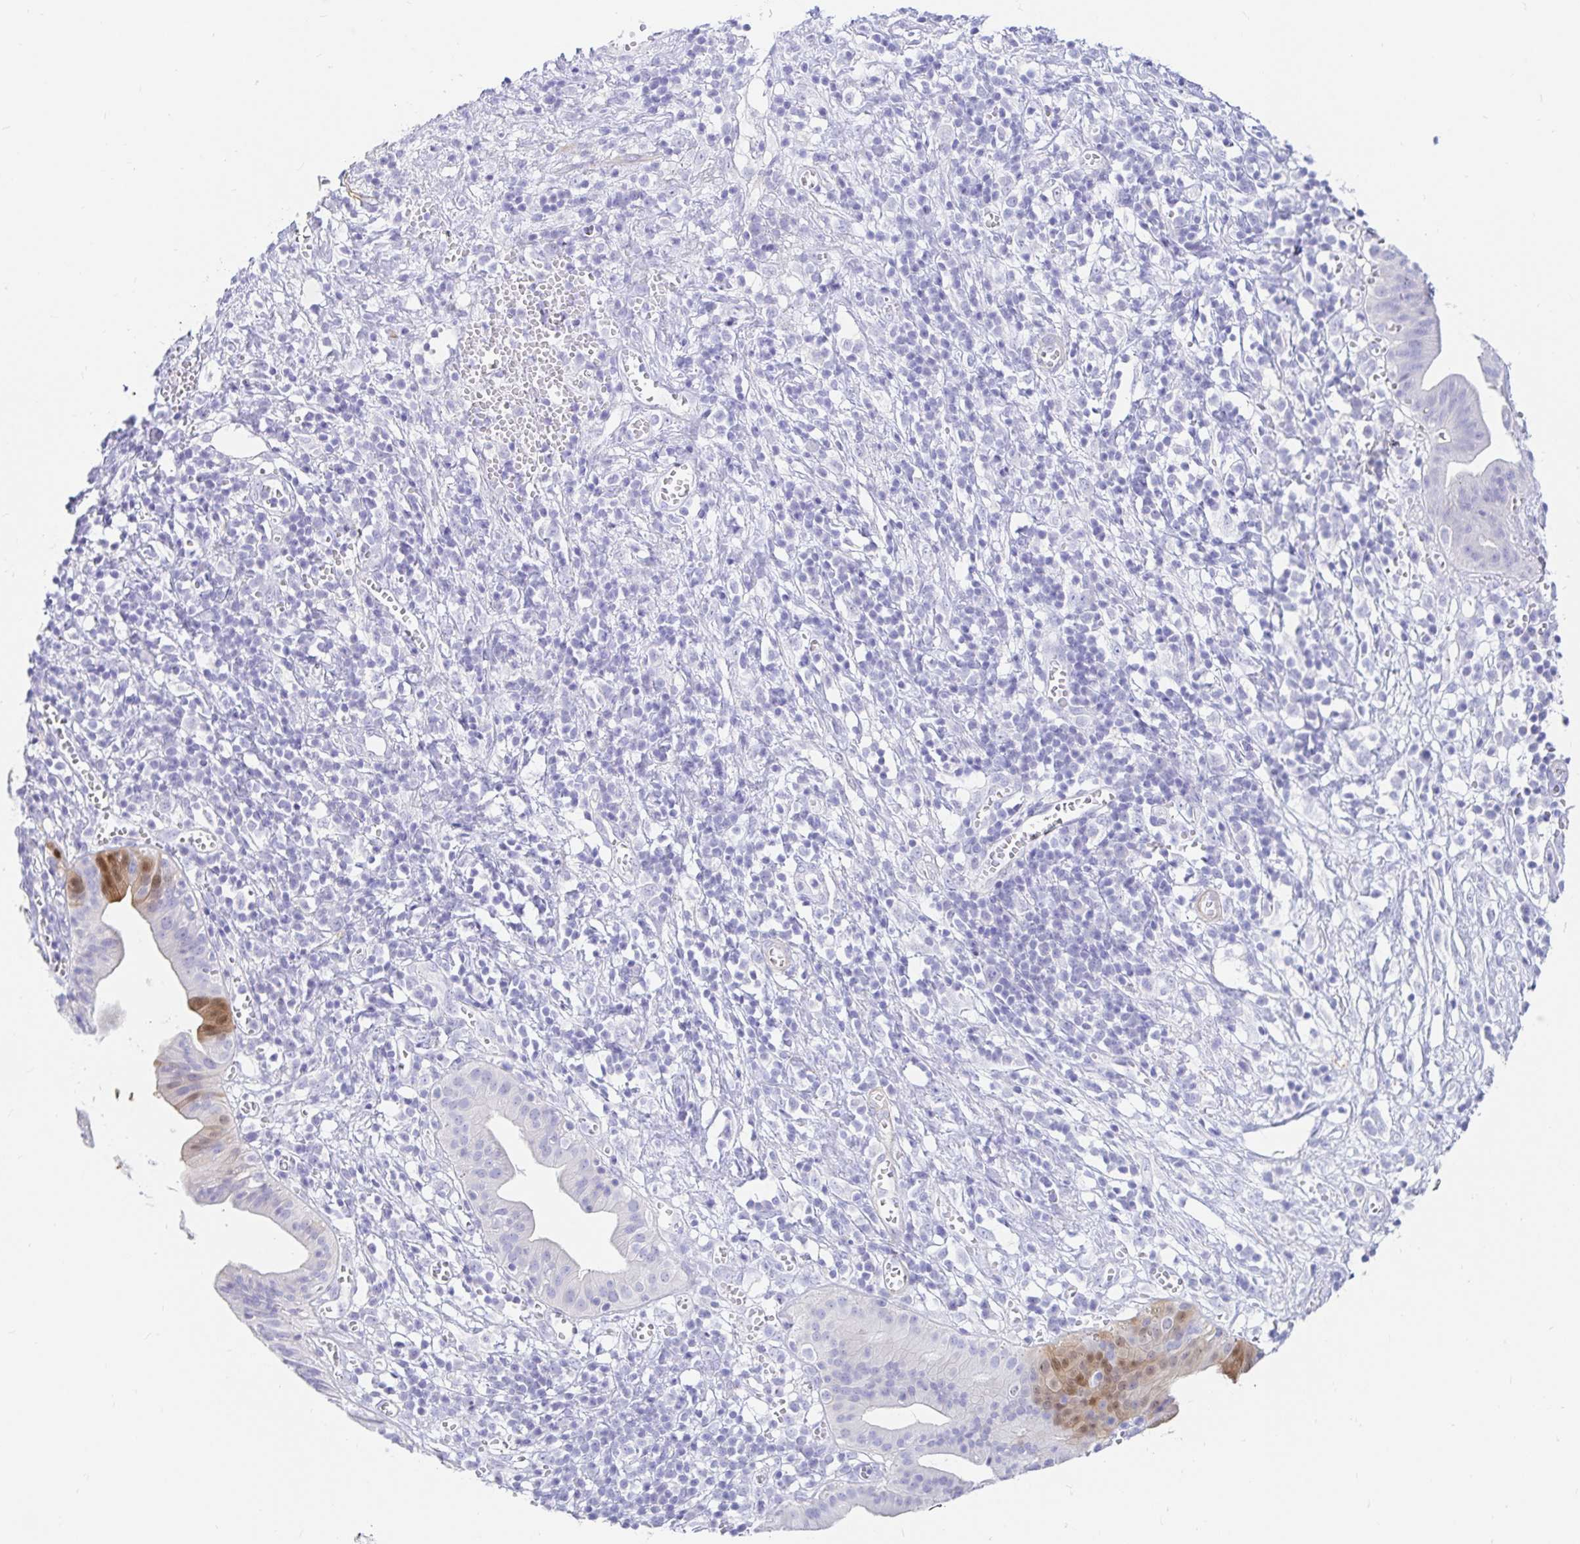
{"staining": {"intensity": "moderate", "quantity": "<25%", "location": "cytoplasmic/membranous,nuclear"}, "tissue": "pancreatic cancer", "cell_type": "Tumor cells", "image_type": "cancer", "snomed": [{"axis": "morphology", "description": "Adenocarcinoma, NOS"}, {"axis": "topography", "description": "Pancreas"}], "caption": "The immunohistochemical stain labels moderate cytoplasmic/membranous and nuclear expression in tumor cells of adenocarcinoma (pancreatic) tissue.", "gene": "PPP1R1B", "patient": {"sex": "female", "age": 73}}